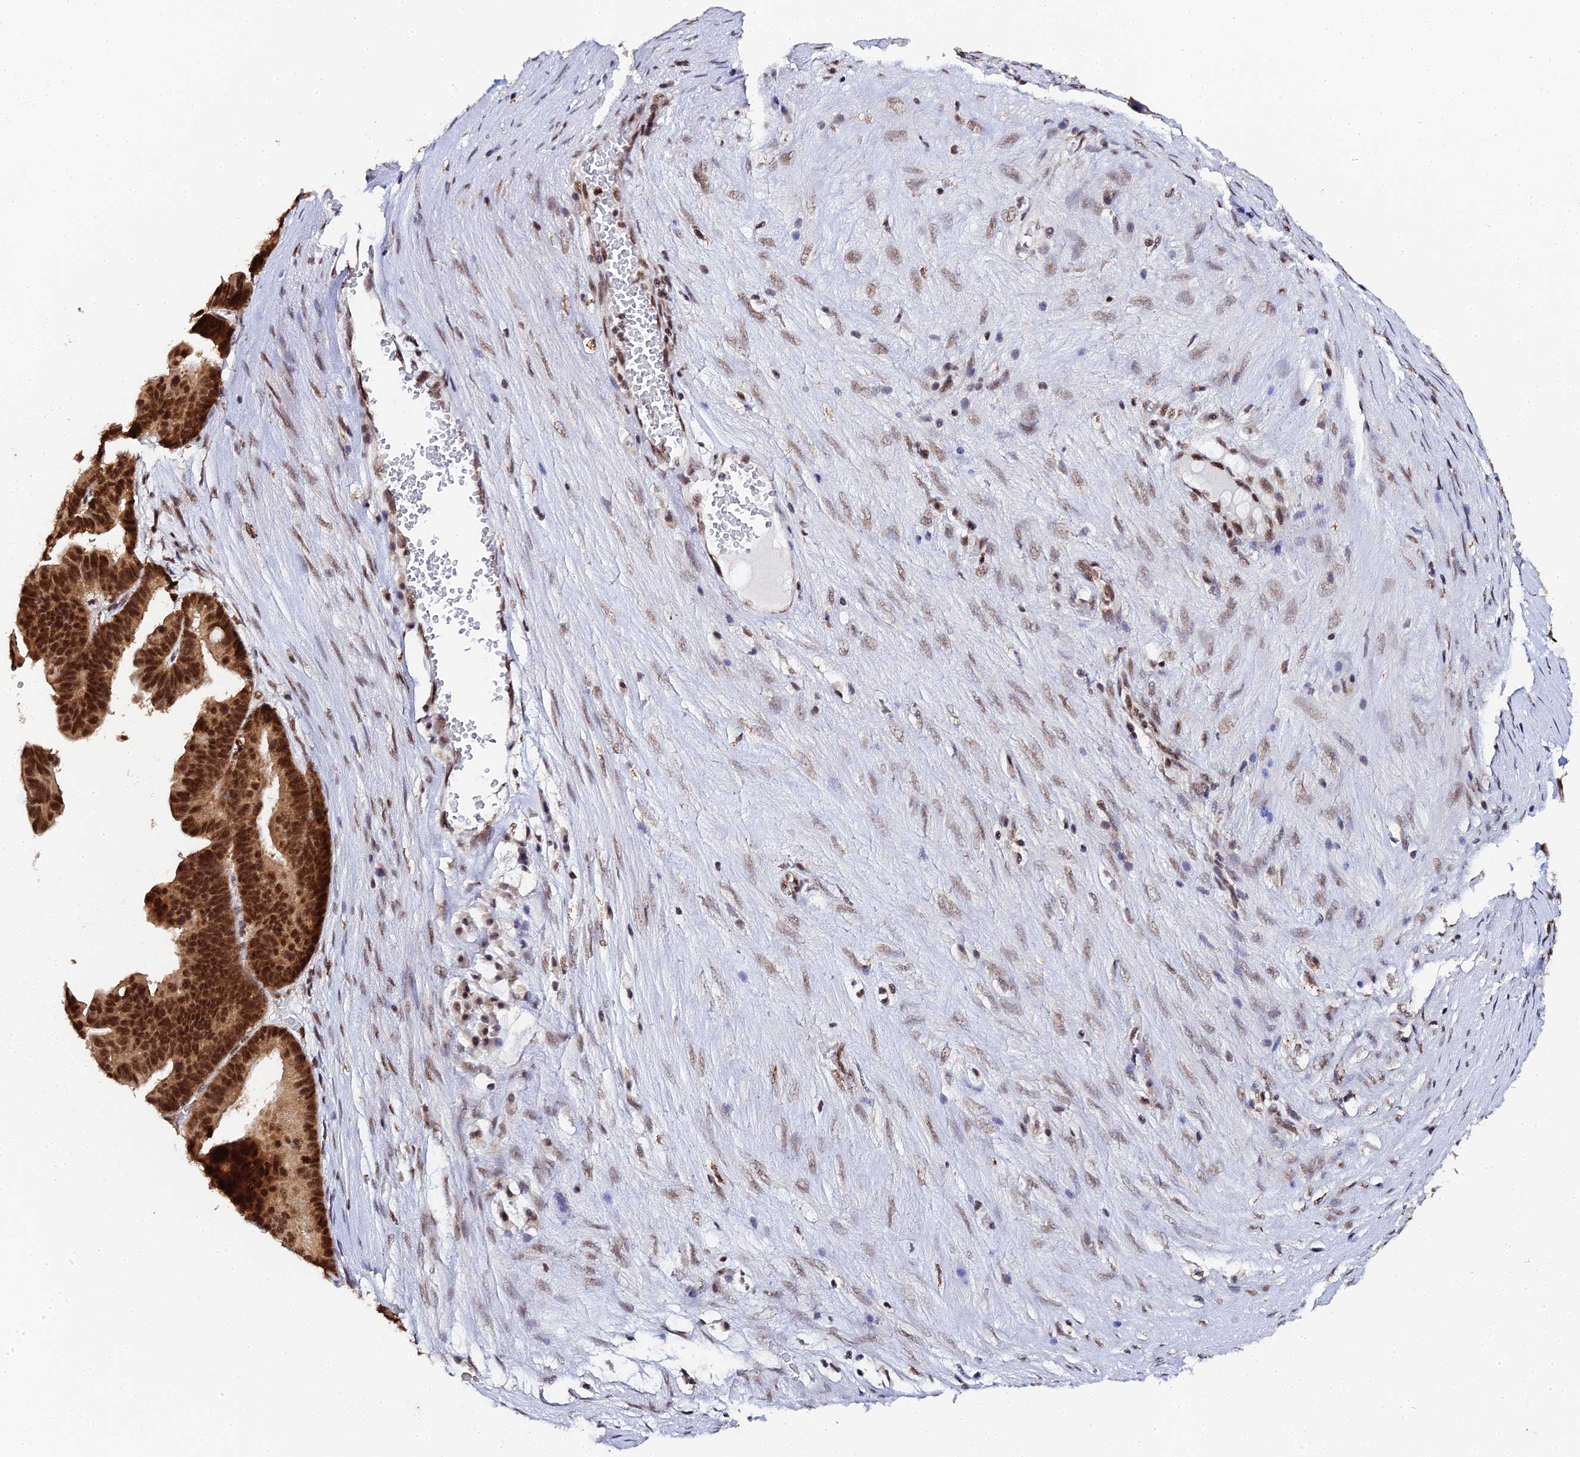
{"staining": {"intensity": "strong", "quantity": ">75%", "location": "cytoplasmic/membranous,nuclear"}, "tissue": "ovarian cancer", "cell_type": "Tumor cells", "image_type": "cancer", "snomed": [{"axis": "morphology", "description": "Cystadenocarcinoma, serous, NOS"}, {"axis": "topography", "description": "Ovary"}], "caption": "The histopathology image reveals immunohistochemical staining of ovarian cancer. There is strong cytoplasmic/membranous and nuclear expression is seen in approximately >75% of tumor cells. (brown staining indicates protein expression, while blue staining denotes nuclei).", "gene": "MAGOHB", "patient": {"sex": "female", "age": 56}}